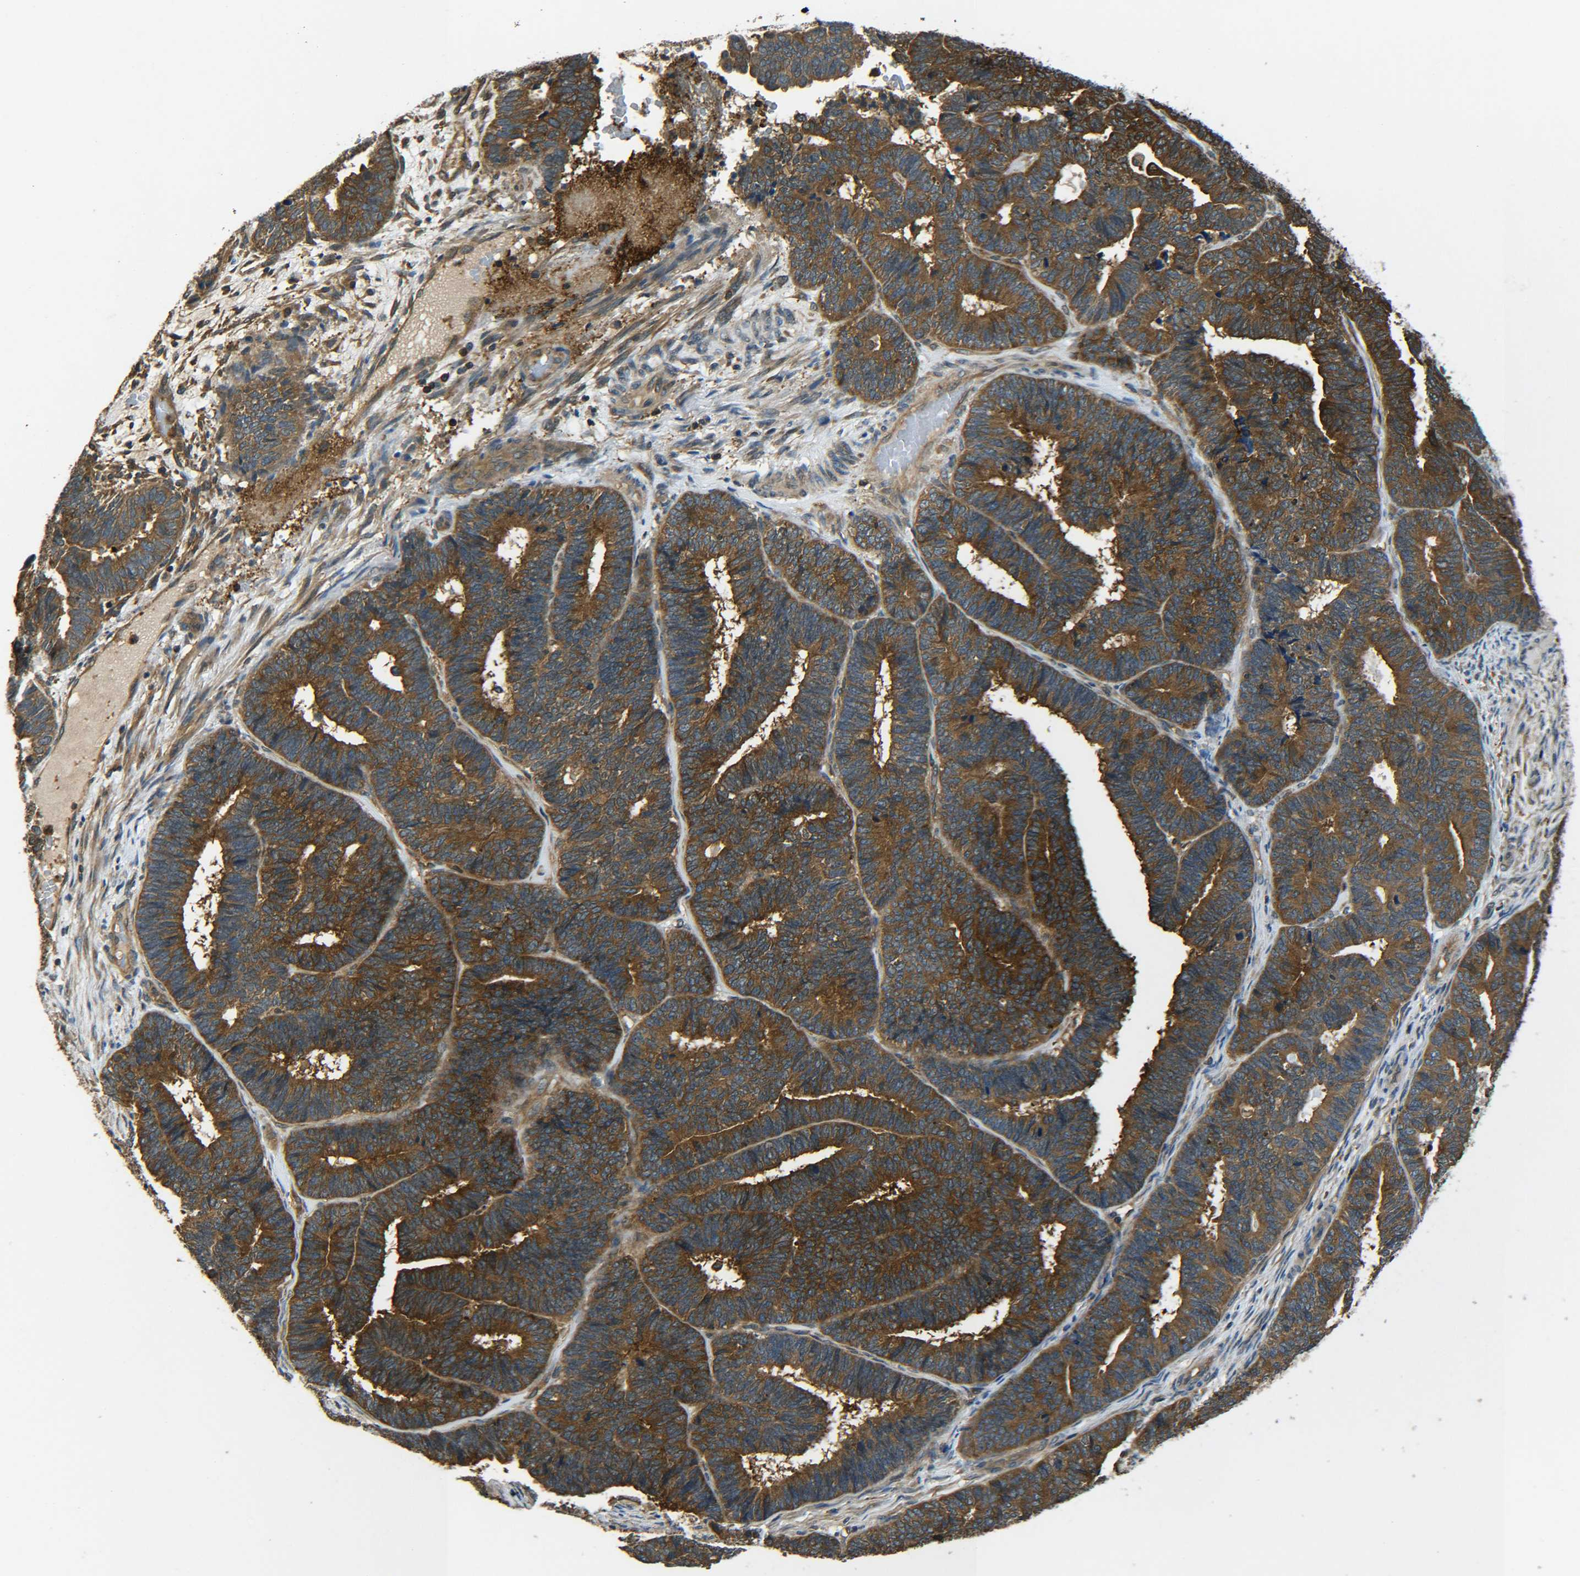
{"staining": {"intensity": "moderate", "quantity": ">75%", "location": "cytoplasmic/membranous"}, "tissue": "endometrial cancer", "cell_type": "Tumor cells", "image_type": "cancer", "snomed": [{"axis": "morphology", "description": "Adenocarcinoma, NOS"}, {"axis": "topography", "description": "Endometrium"}], "caption": "About >75% of tumor cells in endometrial adenocarcinoma exhibit moderate cytoplasmic/membranous protein staining as visualized by brown immunohistochemical staining.", "gene": "PREB", "patient": {"sex": "female", "age": 70}}